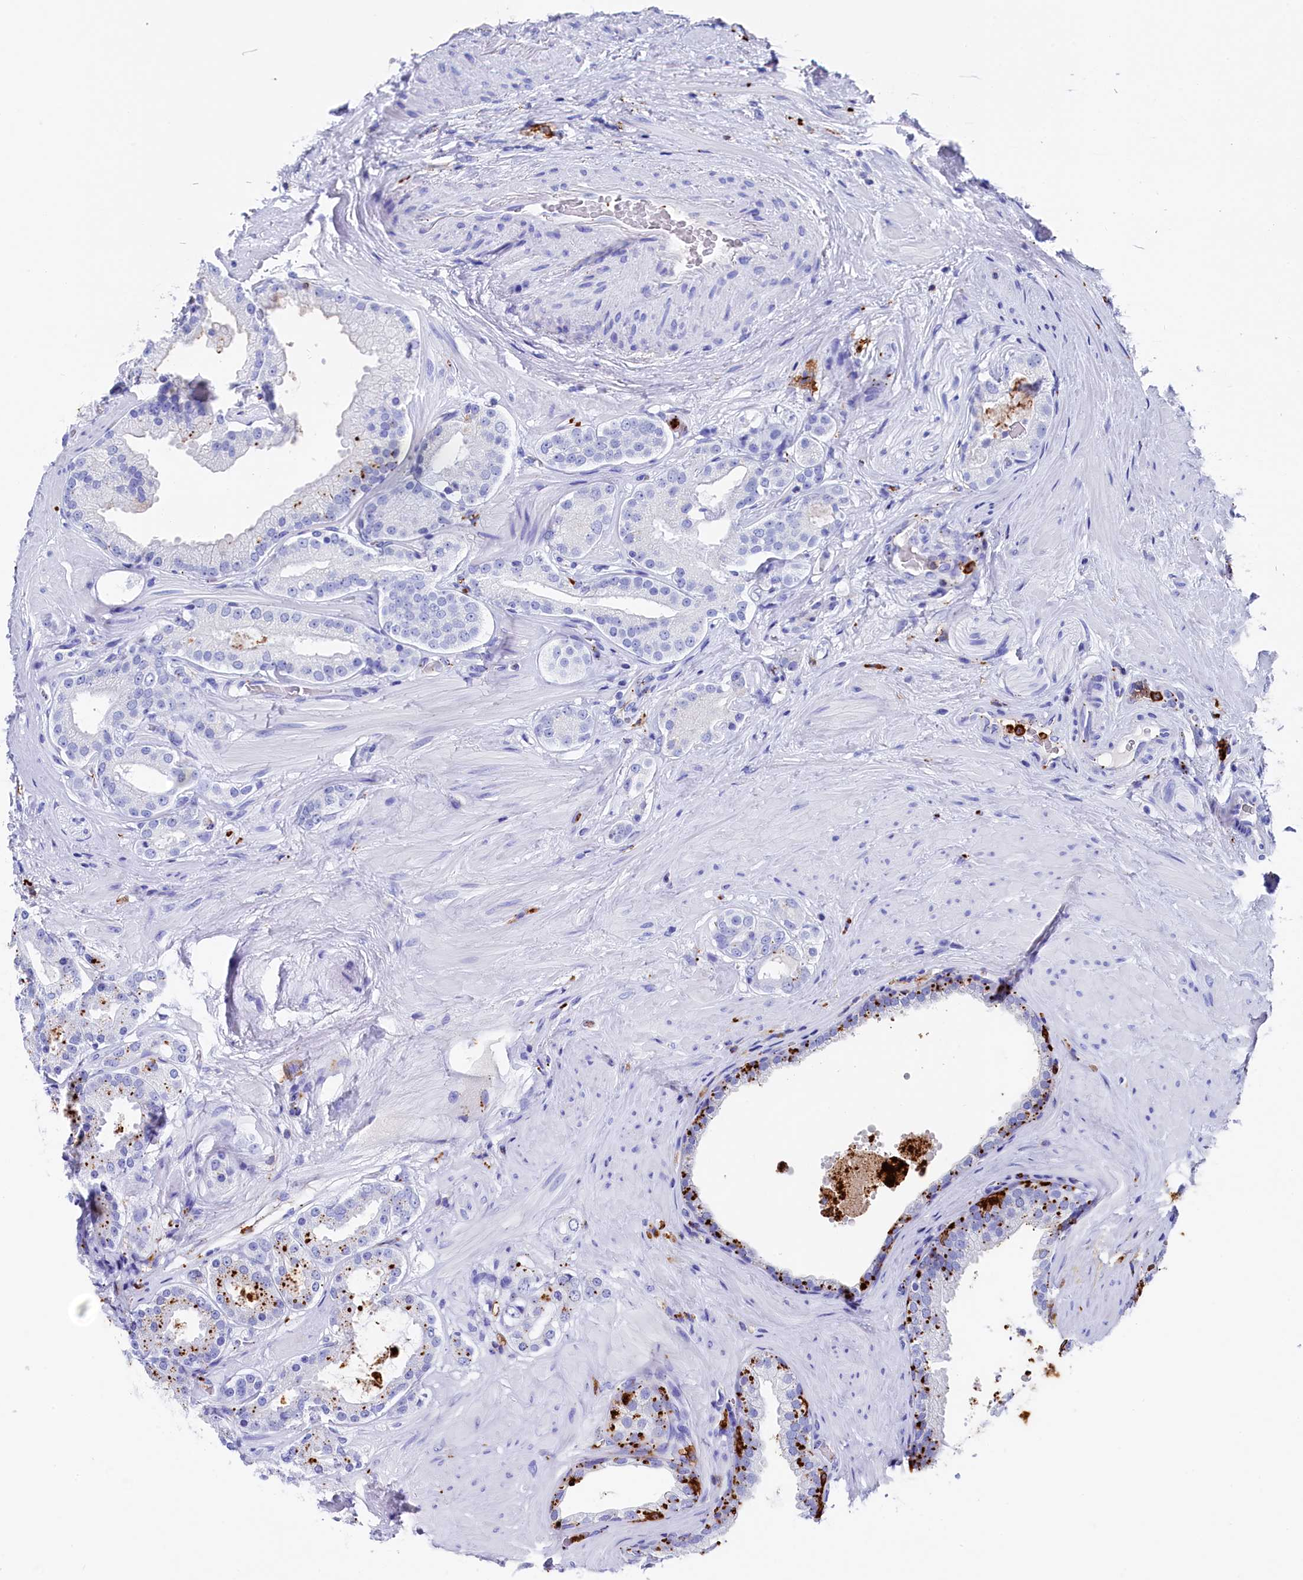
{"staining": {"intensity": "negative", "quantity": "none", "location": "none"}, "tissue": "prostate cancer", "cell_type": "Tumor cells", "image_type": "cancer", "snomed": [{"axis": "morphology", "description": "Adenocarcinoma, High grade"}, {"axis": "topography", "description": "Prostate"}], "caption": "The image reveals no staining of tumor cells in prostate cancer (high-grade adenocarcinoma).", "gene": "PLAC8", "patient": {"sex": "male", "age": 65}}